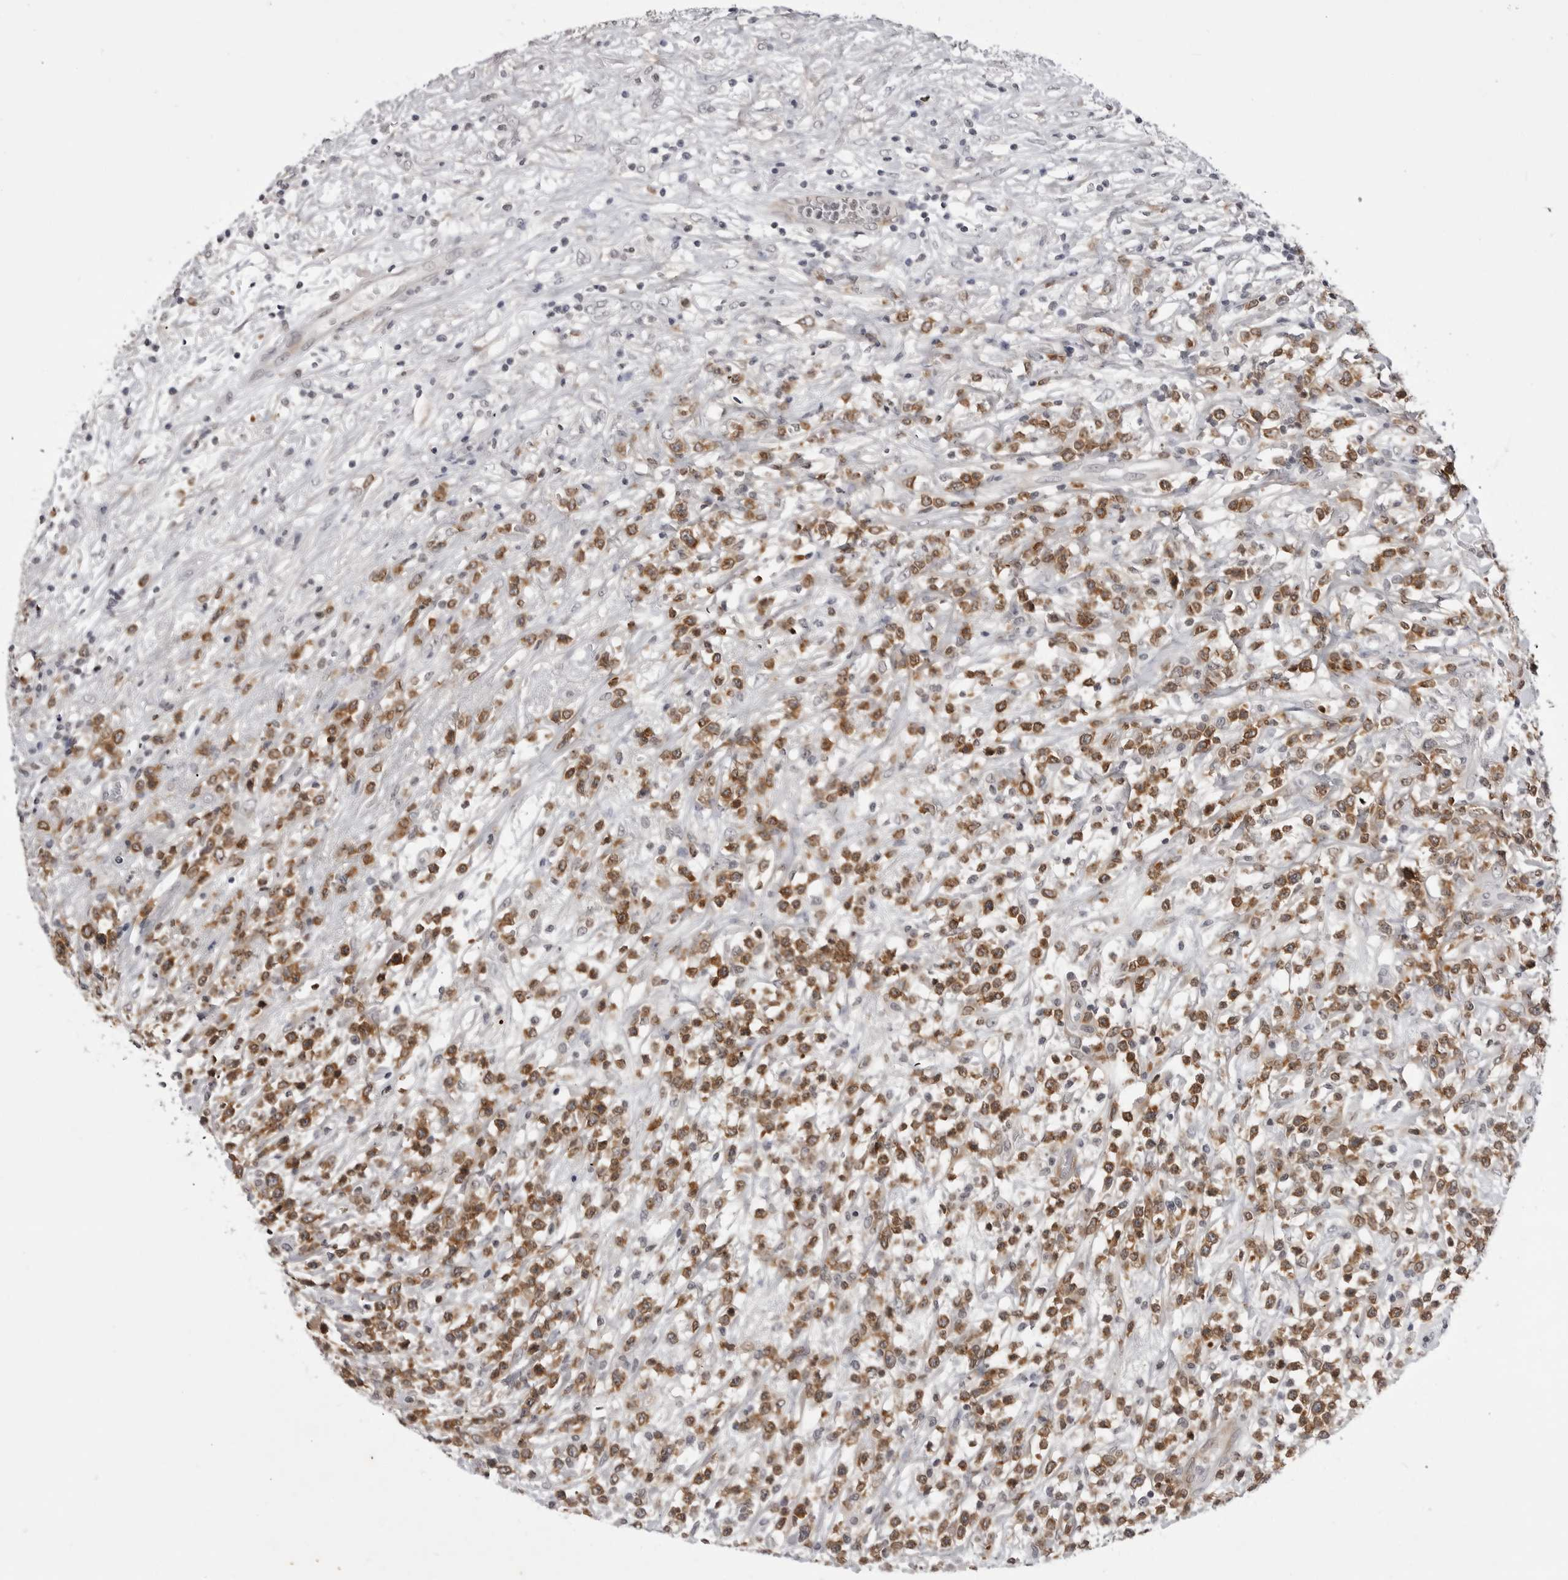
{"staining": {"intensity": "moderate", "quantity": ">75%", "location": "cytoplasmic/membranous"}, "tissue": "lymphoma", "cell_type": "Tumor cells", "image_type": "cancer", "snomed": [{"axis": "morphology", "description": "Malignant lymphoma, non-Hodgkin's type, High grade"}, {"axis": "topography", "description": "Colon"}], "caption": "Human high-grade malignant lymphoma, non-Hodgkin's type stained for a protein (brown) shows moderate cytoplasmic/membranous positive staining in approximately >75% of tumor cells.", "gene": "RRM1", "patient": {"sex": "female", "age": 53}}